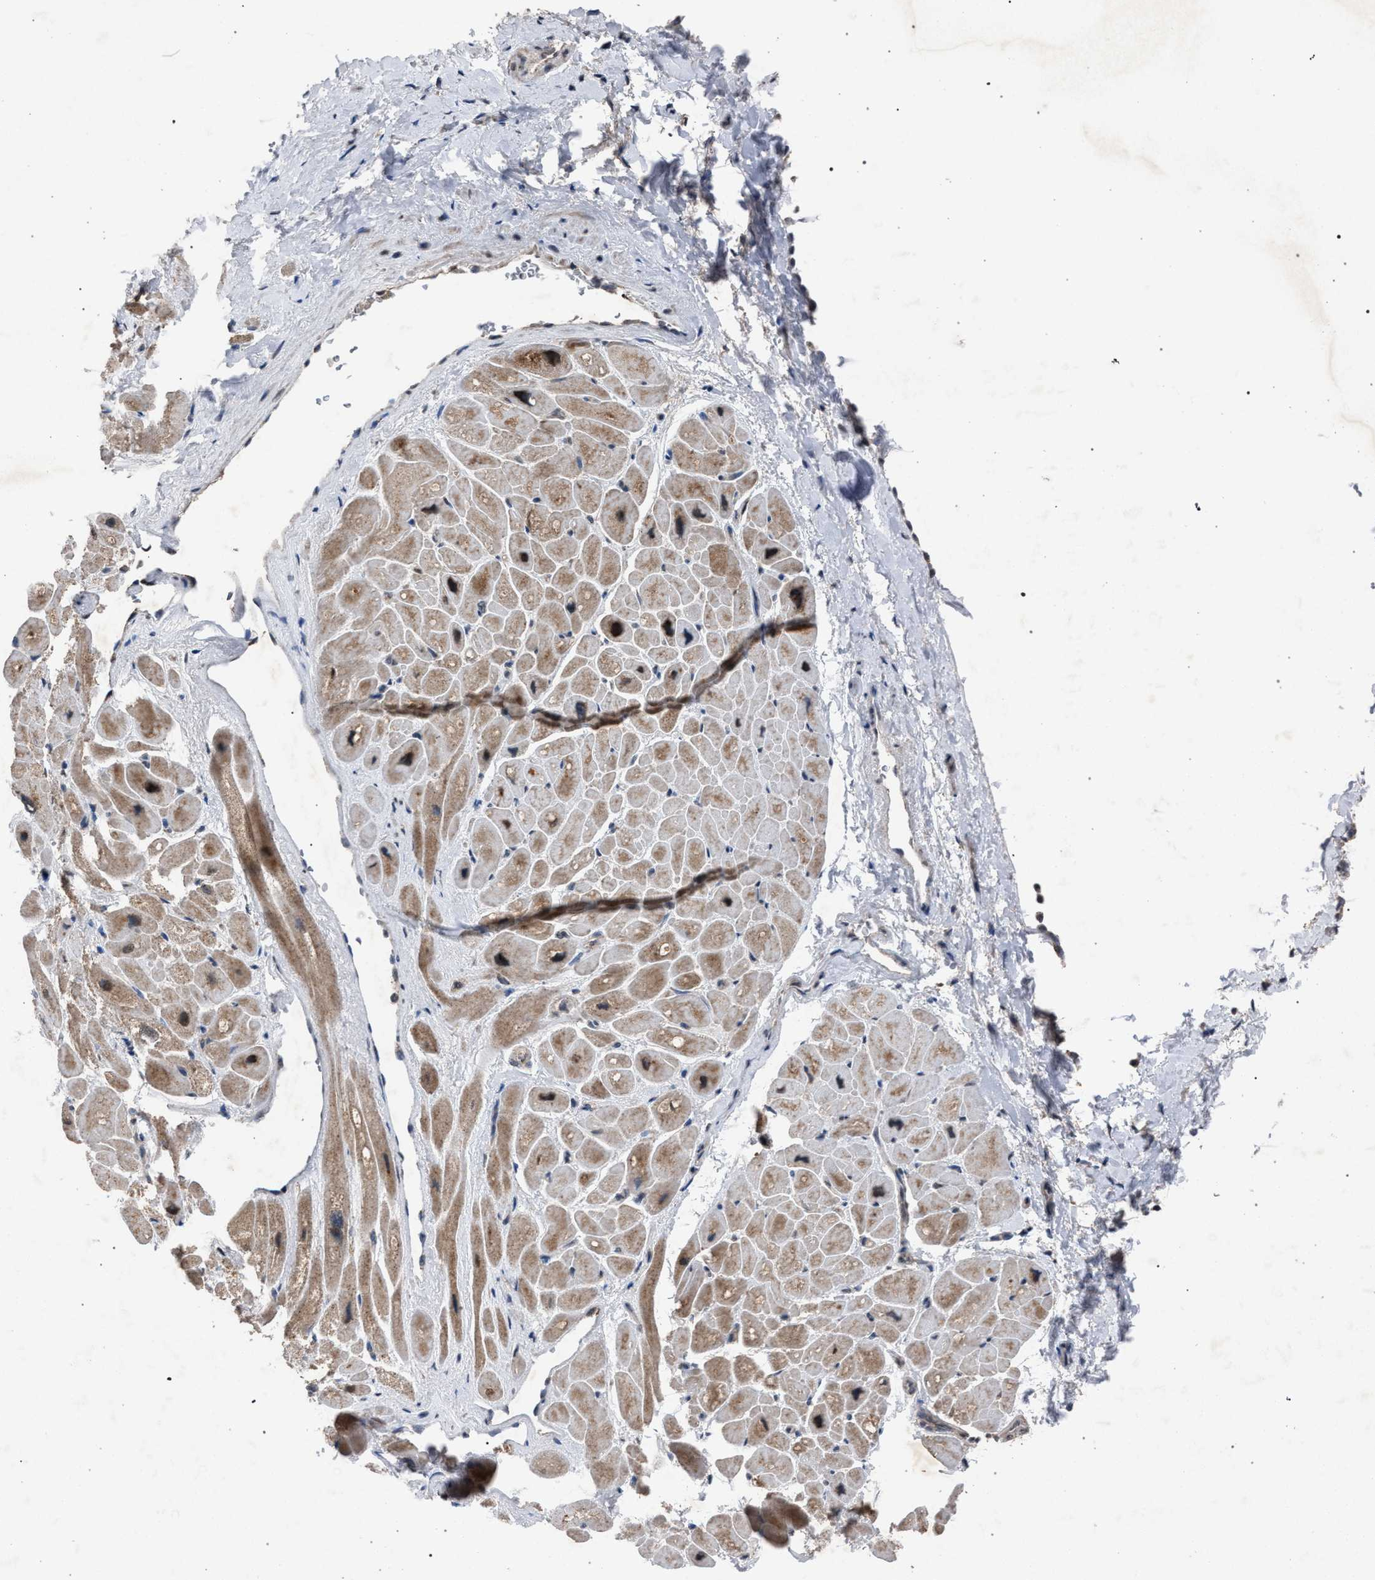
{"staining": {"intensity": "moderate", "quantity": ">75%", "location": "cytoplasmic/membranous"}, "tissue": "heart muscle", "cell_type": "Cardiomyocytes", "image_type": "normal", "snomed": [{"axis": "morphology", "description": "Normal tissue, NOS"}, {"axis": "topography", "description": "Heart"}], "caption": "The histopathology image displays a brown stain indicating the presence of a protein in the cytoplasmic/membranous of cardiomyocytes in heart muscle.", "gene": "HSD17B4", "patient": {"sex": "male", "age": 49}}